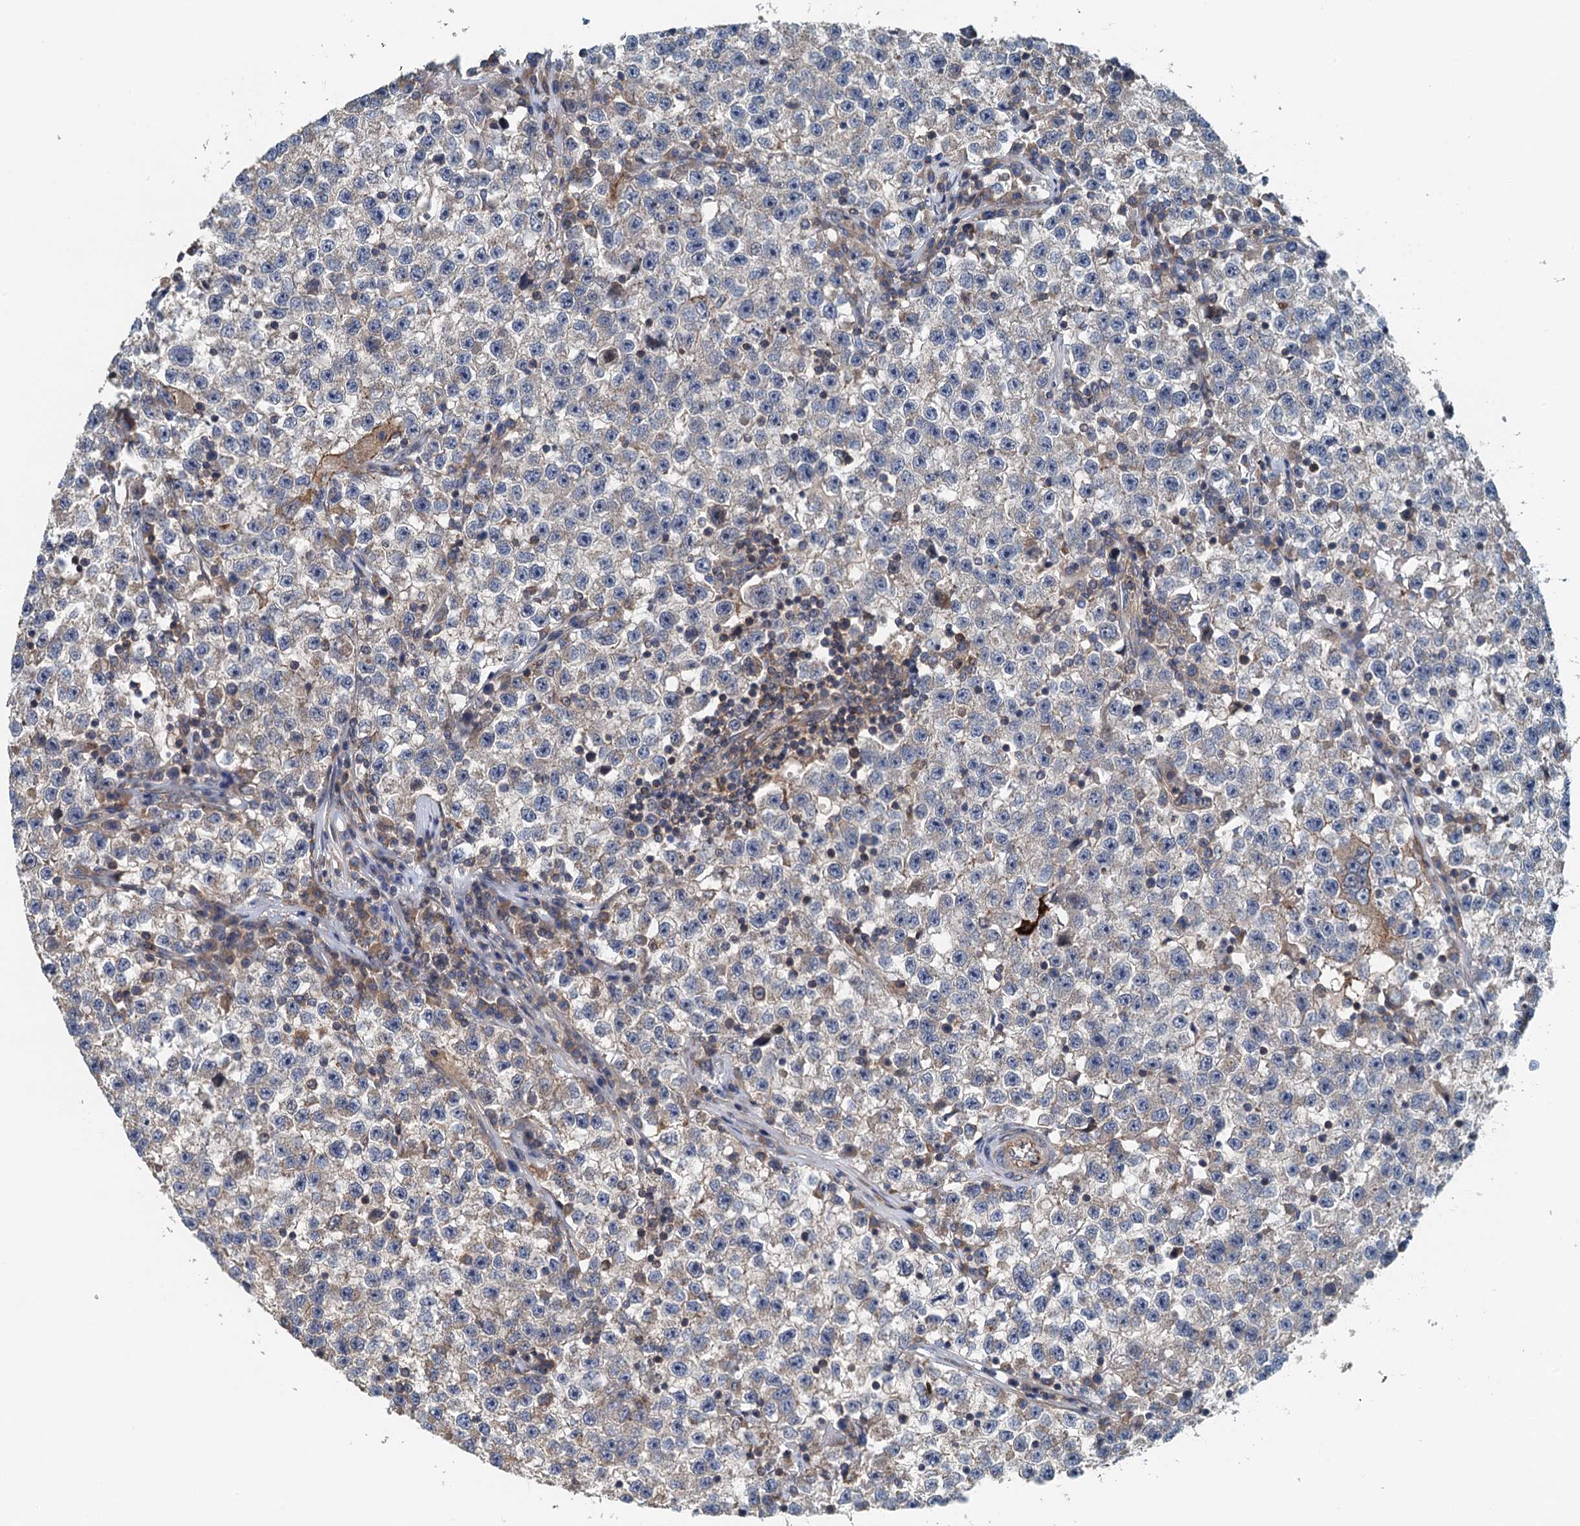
{"staining": {"intensity": "negative", "quantity": "none", "location": "none"}, "tissue": "testis cancer", "cell_type": "Tumor cells", "image_type": "cancer", "snomed": [{"axis": "morphology", "description": "Seminoma, NOS"}, {"axis": "topography", "description": "Testis"}], "caption": "This is an immunohistochemistry histopathology image of human seminoma (testis). There is no positivity in tumor cells.", "gene": "PPP1R14D", "patient": {"sex": "male", "age": 22}}